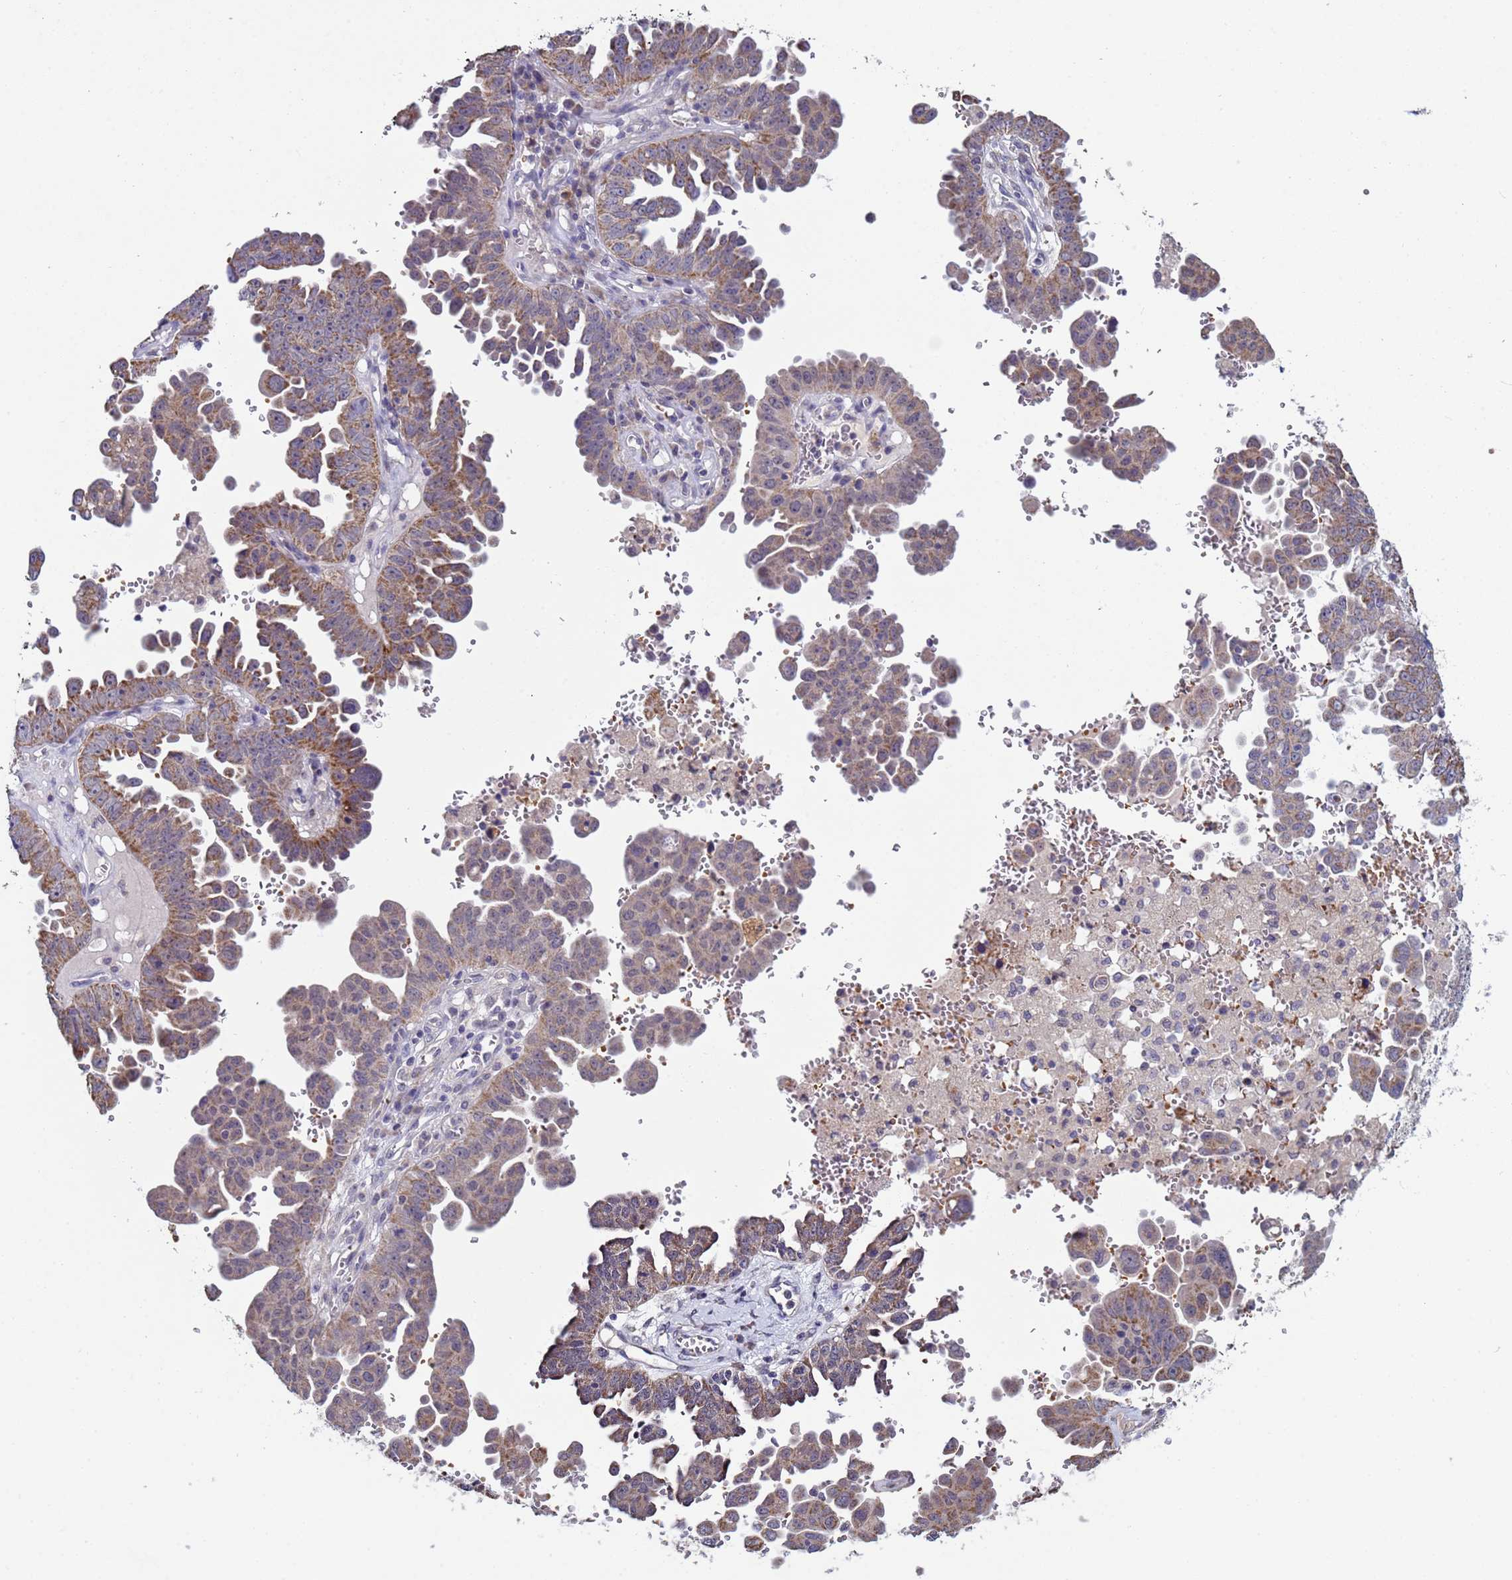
{"staining": {"intensity": "moderate", "quantity": "25%-75%", "location": "cytoplasmic/membranous"}, "tissue": "ovarian cancer", "cell_type": "Tumor cells", "image_type": "cancer", "snomed": [{"axis": "morphology", "description": "Carcinoma, endometroid"}, {"axis": "topography", "description": "Ovary"}], "caption": "Immunohistochemistry (IHC) image of neoplastic tissue: ovarian cancer (endometroid carcinoma) stained using IHC shows medium levels of moderate protein expression localized specifically in the cytoplasmic/membranous of tumor cells, appearing as a cytoplasmic/membranous brown color.", "gene": "CLHC1", "patient": {"sex": "female", "age": 62}}